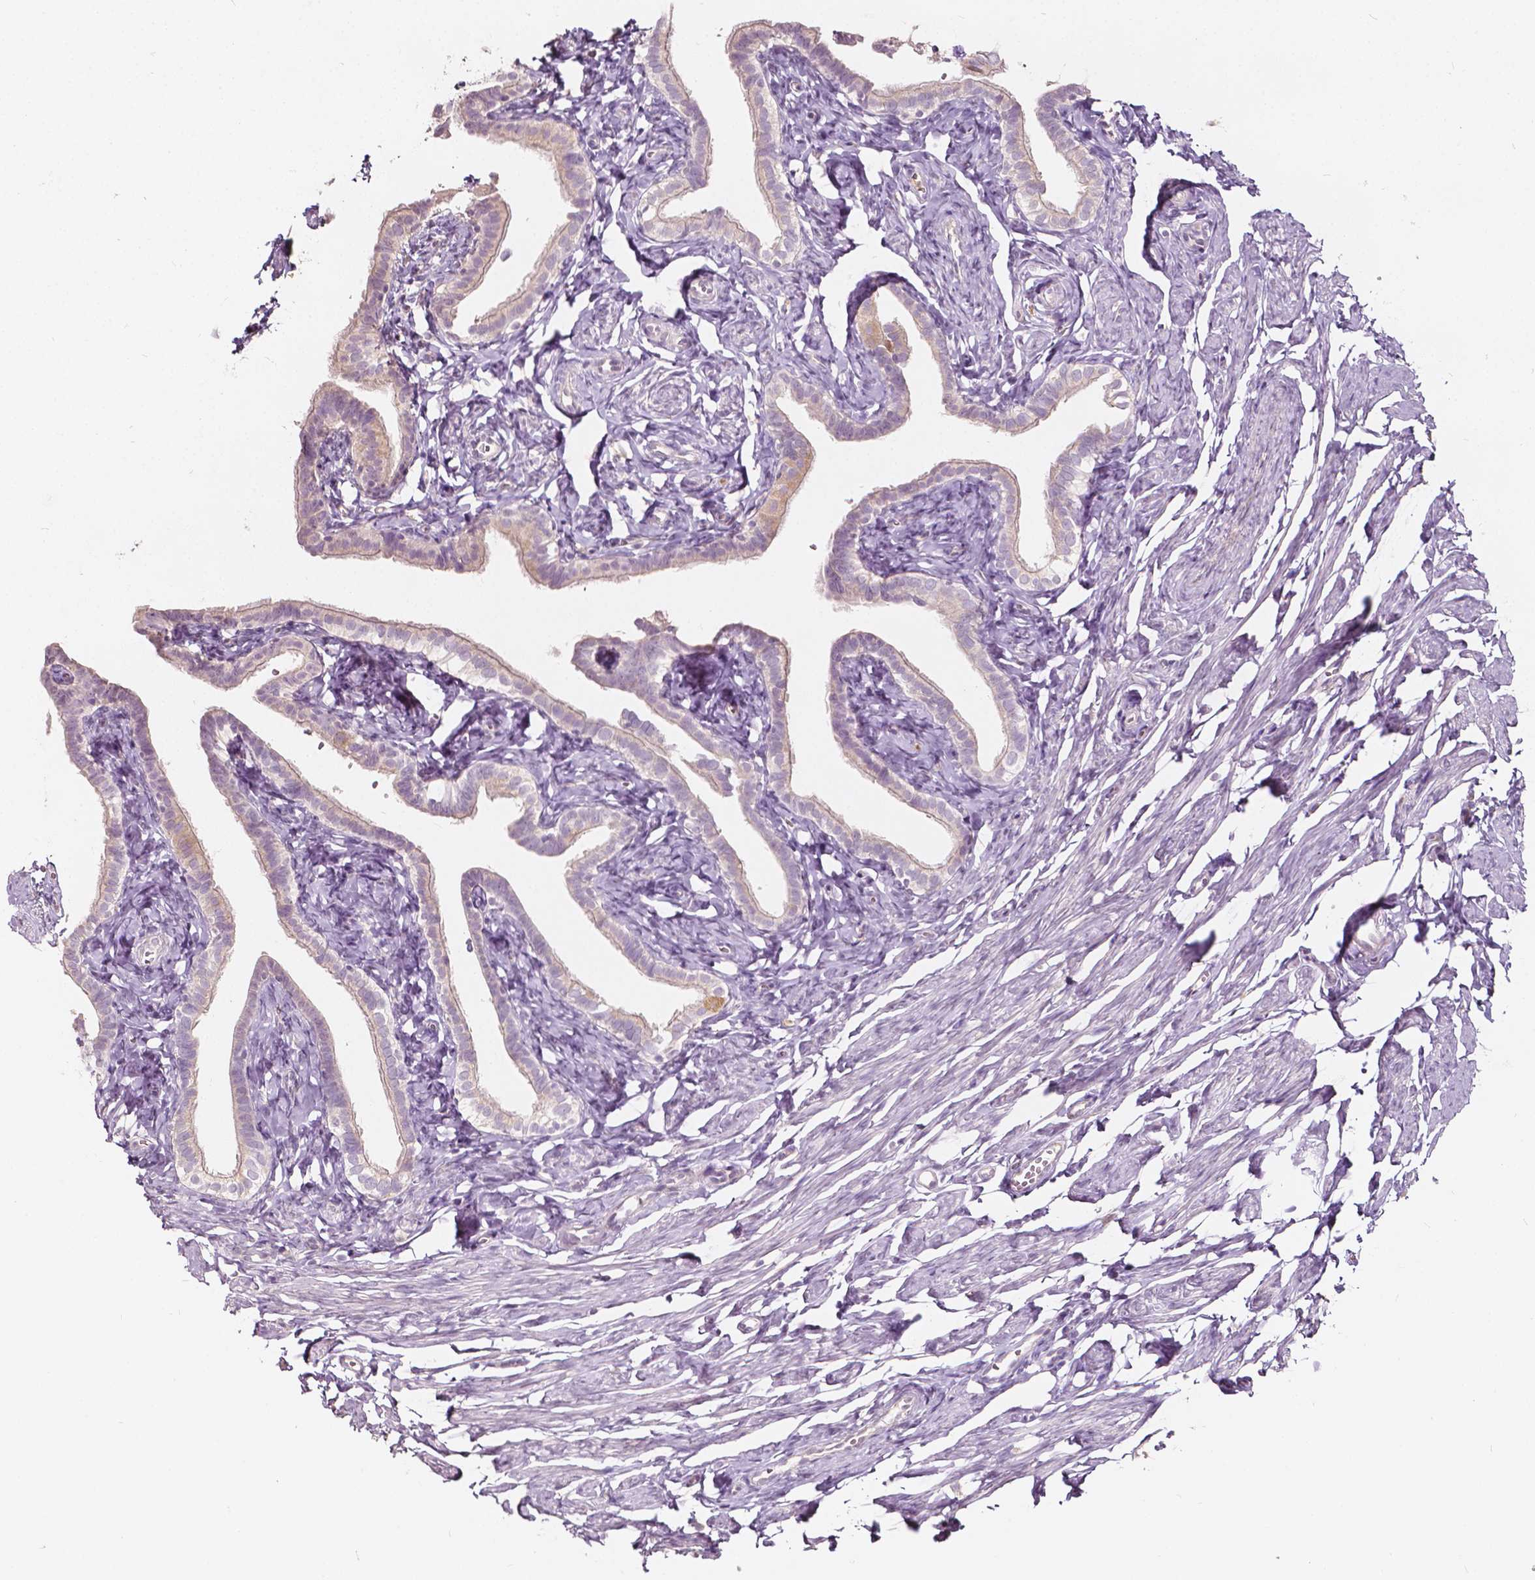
{"staining": {"intensity": "weak", "quantity": "<25%", "location": "cytoplasmic/membranous"}, "tissue": "fallopian tube", "cell_type": "Glandular cells", "image_type": "normal", "snomed": [{"axis": "morphology", "description": "Normal tissue, NOS"}, {"axis": "topography", "description": "Fallopian tube"}], "caption": "Normal fallopian tube was stained to show a protein in brown. There is no significant expression in glandular cells. Nuclei are stained in blue.", "gene": "NPC1L1", "patient": {"sex": "female", "age": 41}}